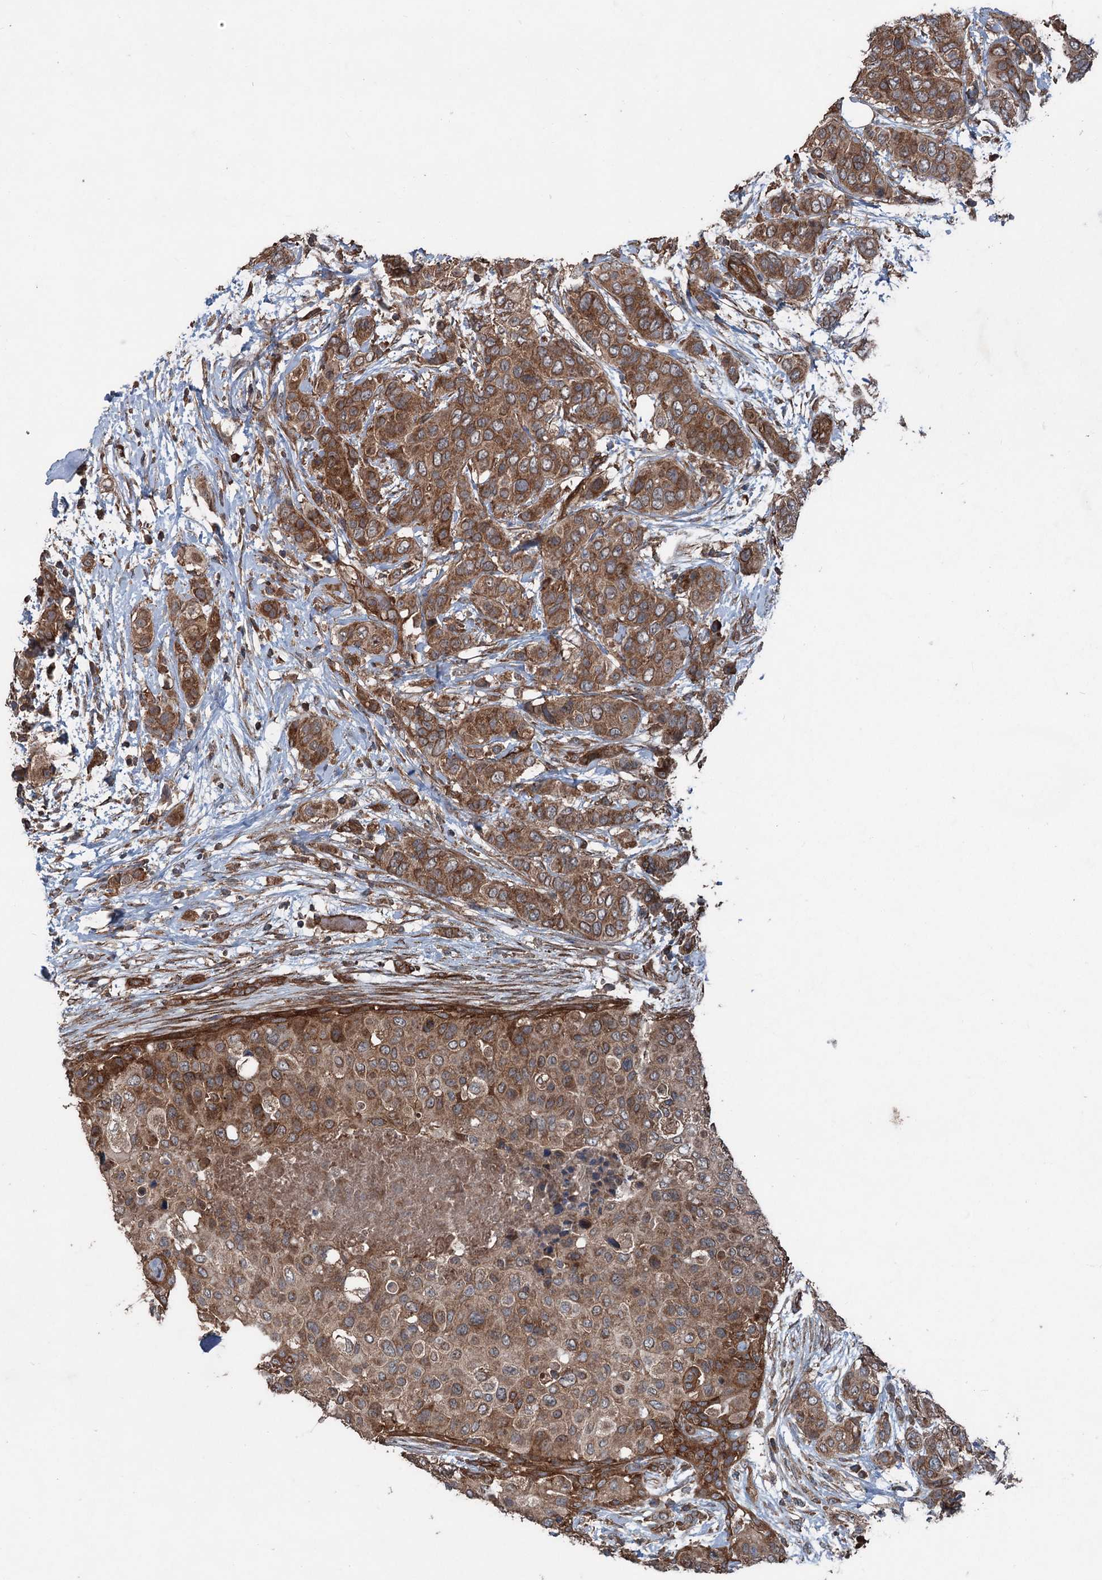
{"staining": {"intensity": "moderate", "quantity": ">75%", "location": "cytoplasmic/membranous"}, "tissue": "breast cancer", "cell_type": "Tumor cells", "image_type": "cancer", "snomed": [{"axis": "morphology", "description": "Lobular carcinoma"}, {"axis": "topography", "description": "Breast"}], "caption": "Approximately >75% of tumor cells in human breast cancer (lobular carcinoma) exhibit moderate cytoplasmic/membranous protein staining as visualized by brown immunohistochemical staining.", "gene": "RNF214", "patient": {"sex": "female", "age": 51}}